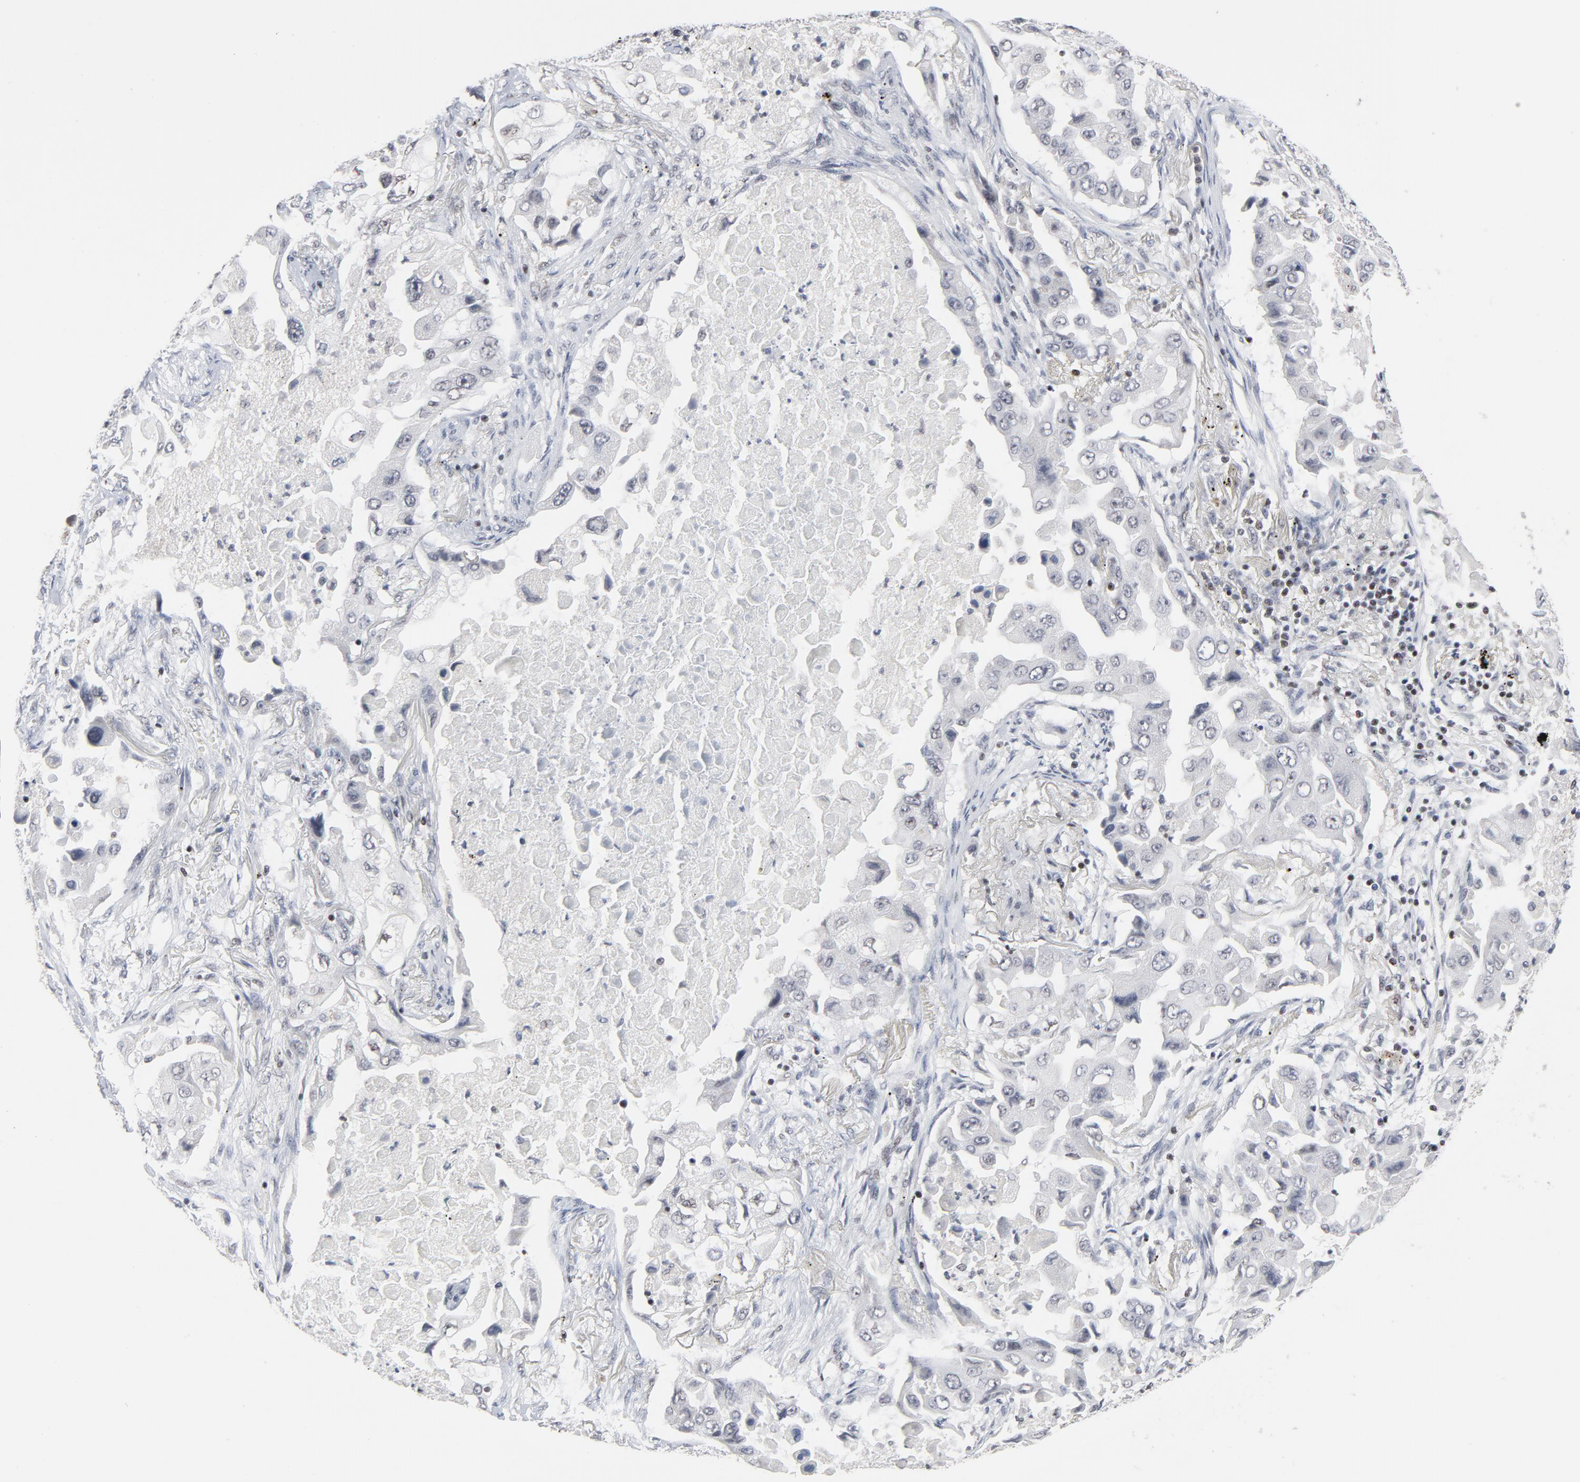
{"staining": {"intensity": "negative", "quantity": "none", "location": "none"}, "tissue": "lung cancer", "cell_type": "Tumor cells", "image_type": "cancer", "snomed": [{"axis": "morphology", "description": "Adenocarcinoma, NOS"}, {"axis": "topography", "description": "Lung"}], "caption": "Protein analysis of adenocarcinoma (lung) demonstrates no significant expression in tumor cells.", "gene": "GABPA", "patient": {"sex": "female", "age": 65}}